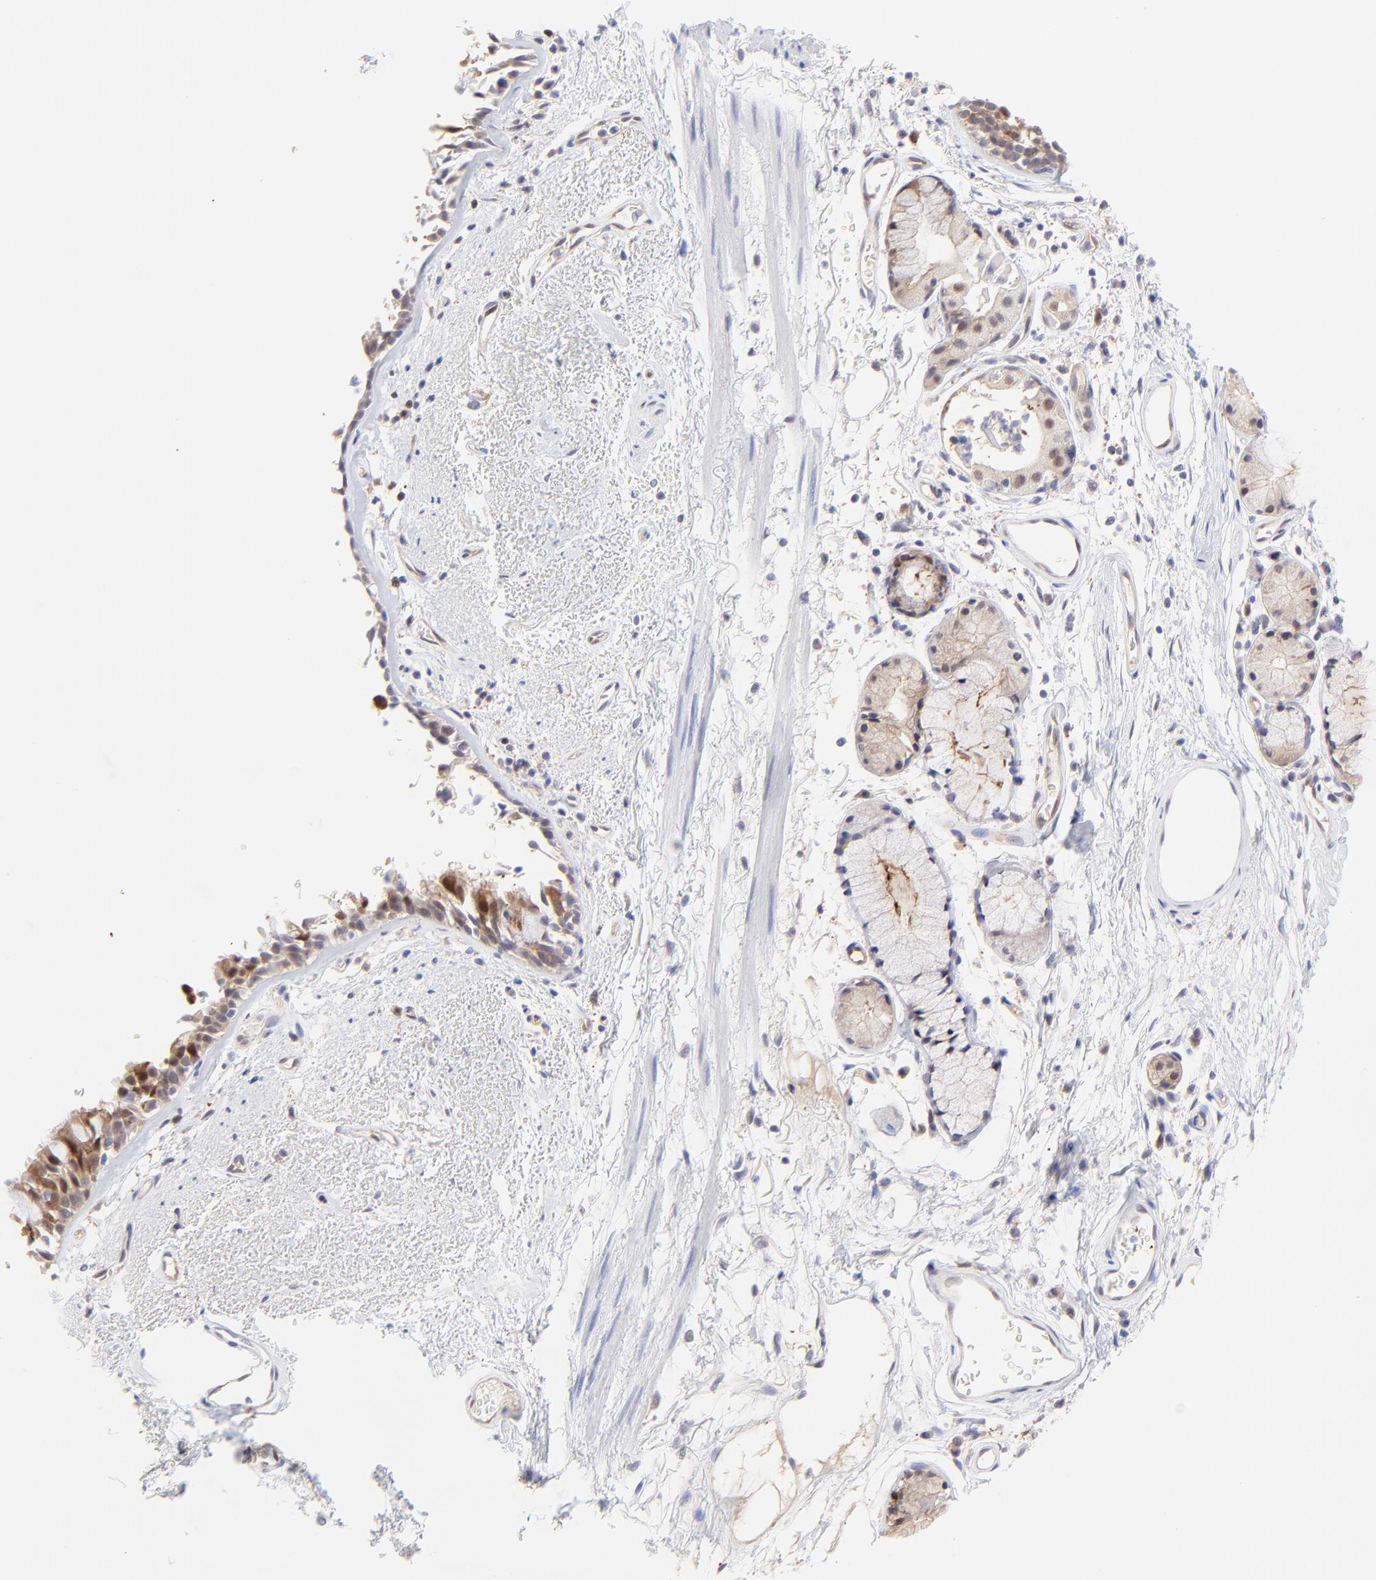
{"staining": {"intensity": "moderate", "quantity": "25%-75%", "location": "cytoplasmic/membranous,nuclear"}, "tissue": "bronchus", "cell_type": "Respiratory epithelial cells", "image_type": "normal", "snomed": [{"axis": "morphology", "description": "Normal tissue, NOS"}, {"axis": "morphology", "description": "Adenocarcinoma, NOS"}, {"axis": "topography", "description": "Bronchus"}, {"axis": "topography", "description": "Lung"}], "caption": "IHC of unremarkable bronchus exhibits medium levels of moderate cytoplasmic/membranous,nuclear expression in about 25%-75% of respiratory epithelial cells.", "gene": "HYAL1", "patient": {"sex": "male", "age": 71}}